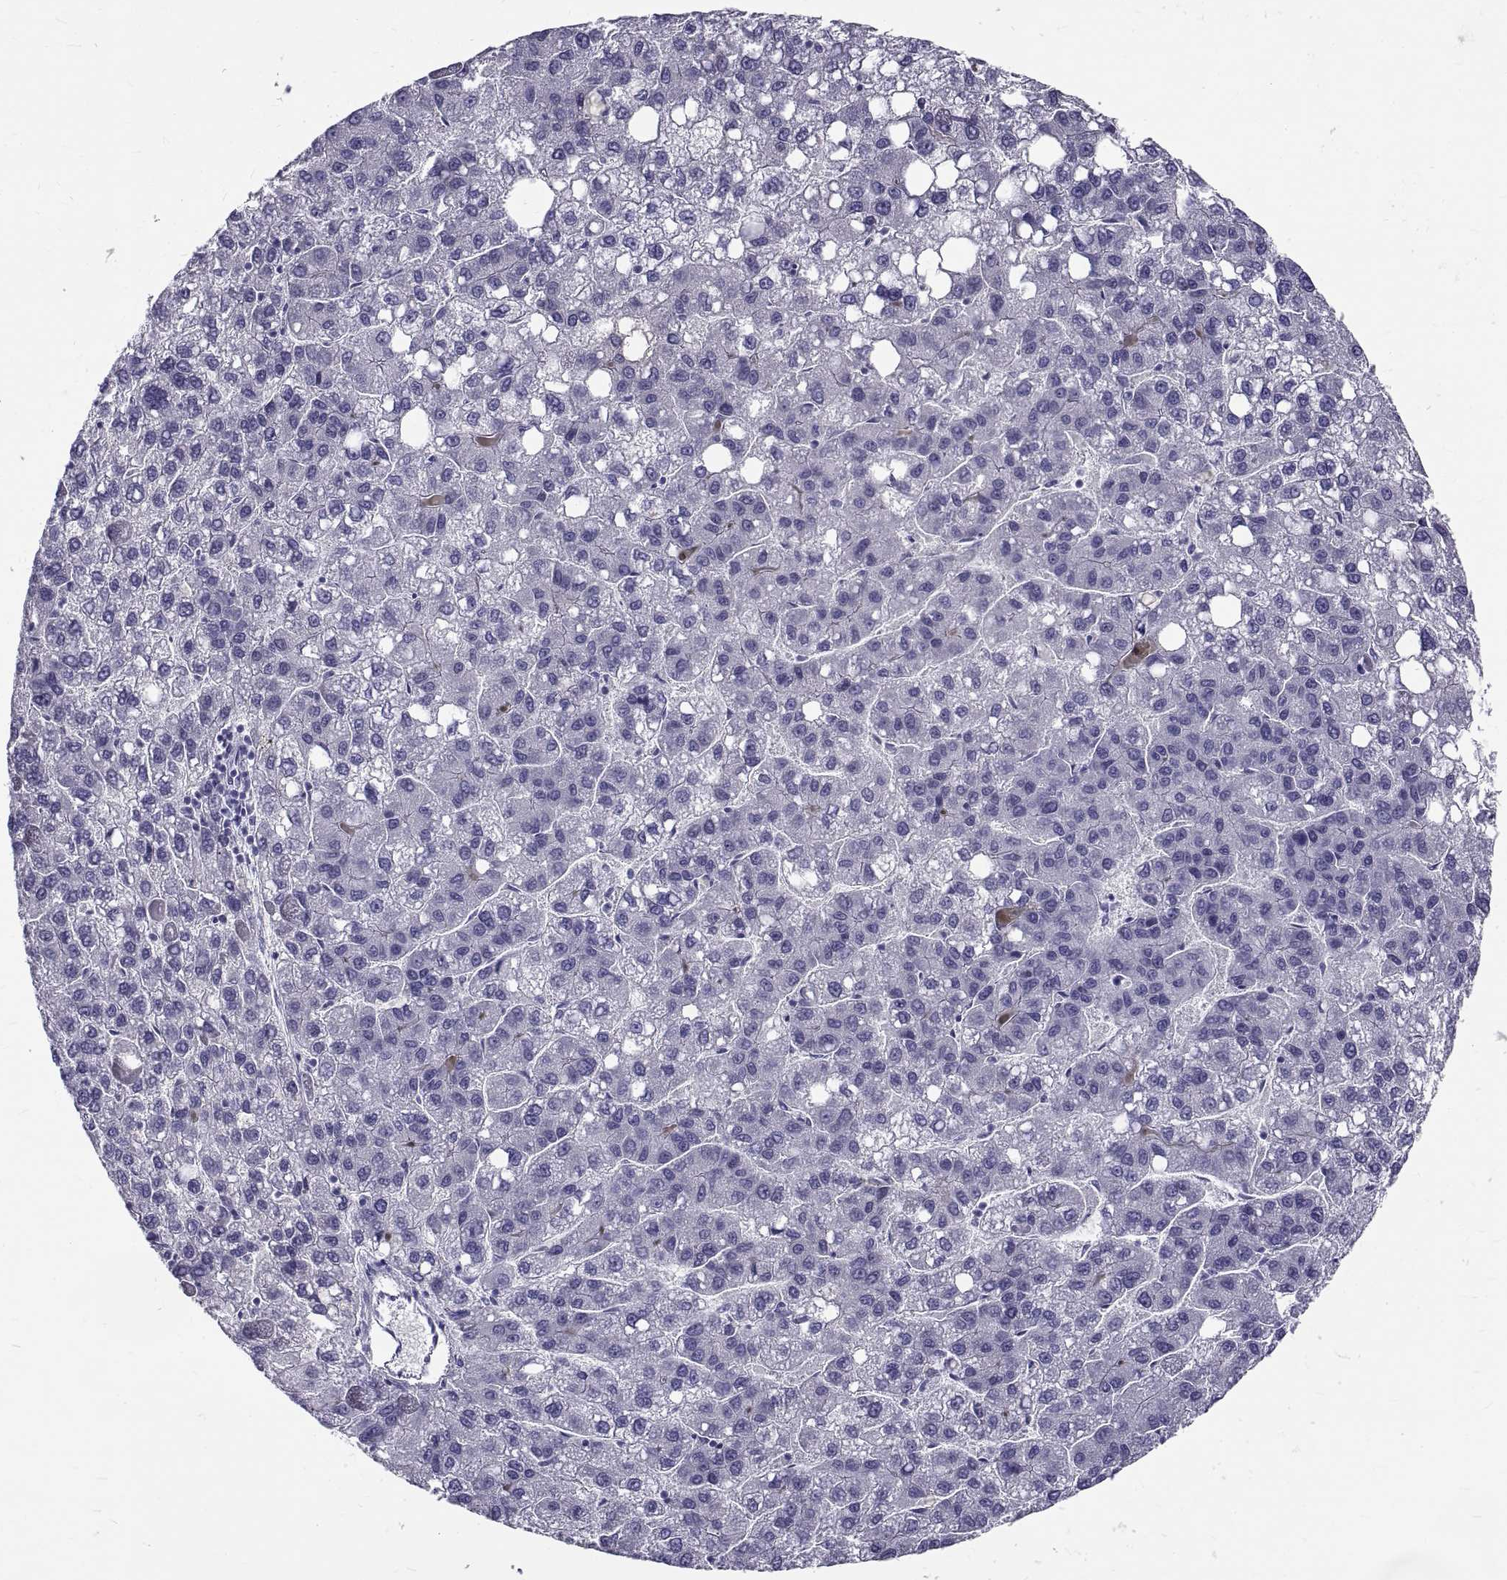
{"staining": {"intensity": "negative", "quantity": "none", "location": "none"}, "tissue": "liver cancer", "cell_type": "Tumor cells", "image_type": "cancer", "snomed": [{"axis": "morphology", "description": "Carcinoma, Hepatocellular, NOS"}, {"axis": "topography", "description": "Liver"}], "caption": "IHC photomicrograph of human liver cancer stained for a protein (brown), which exhibits no staining in tumor cells.", "gene": "GNG12", "patient": {"sex": "female", "age": 82}}